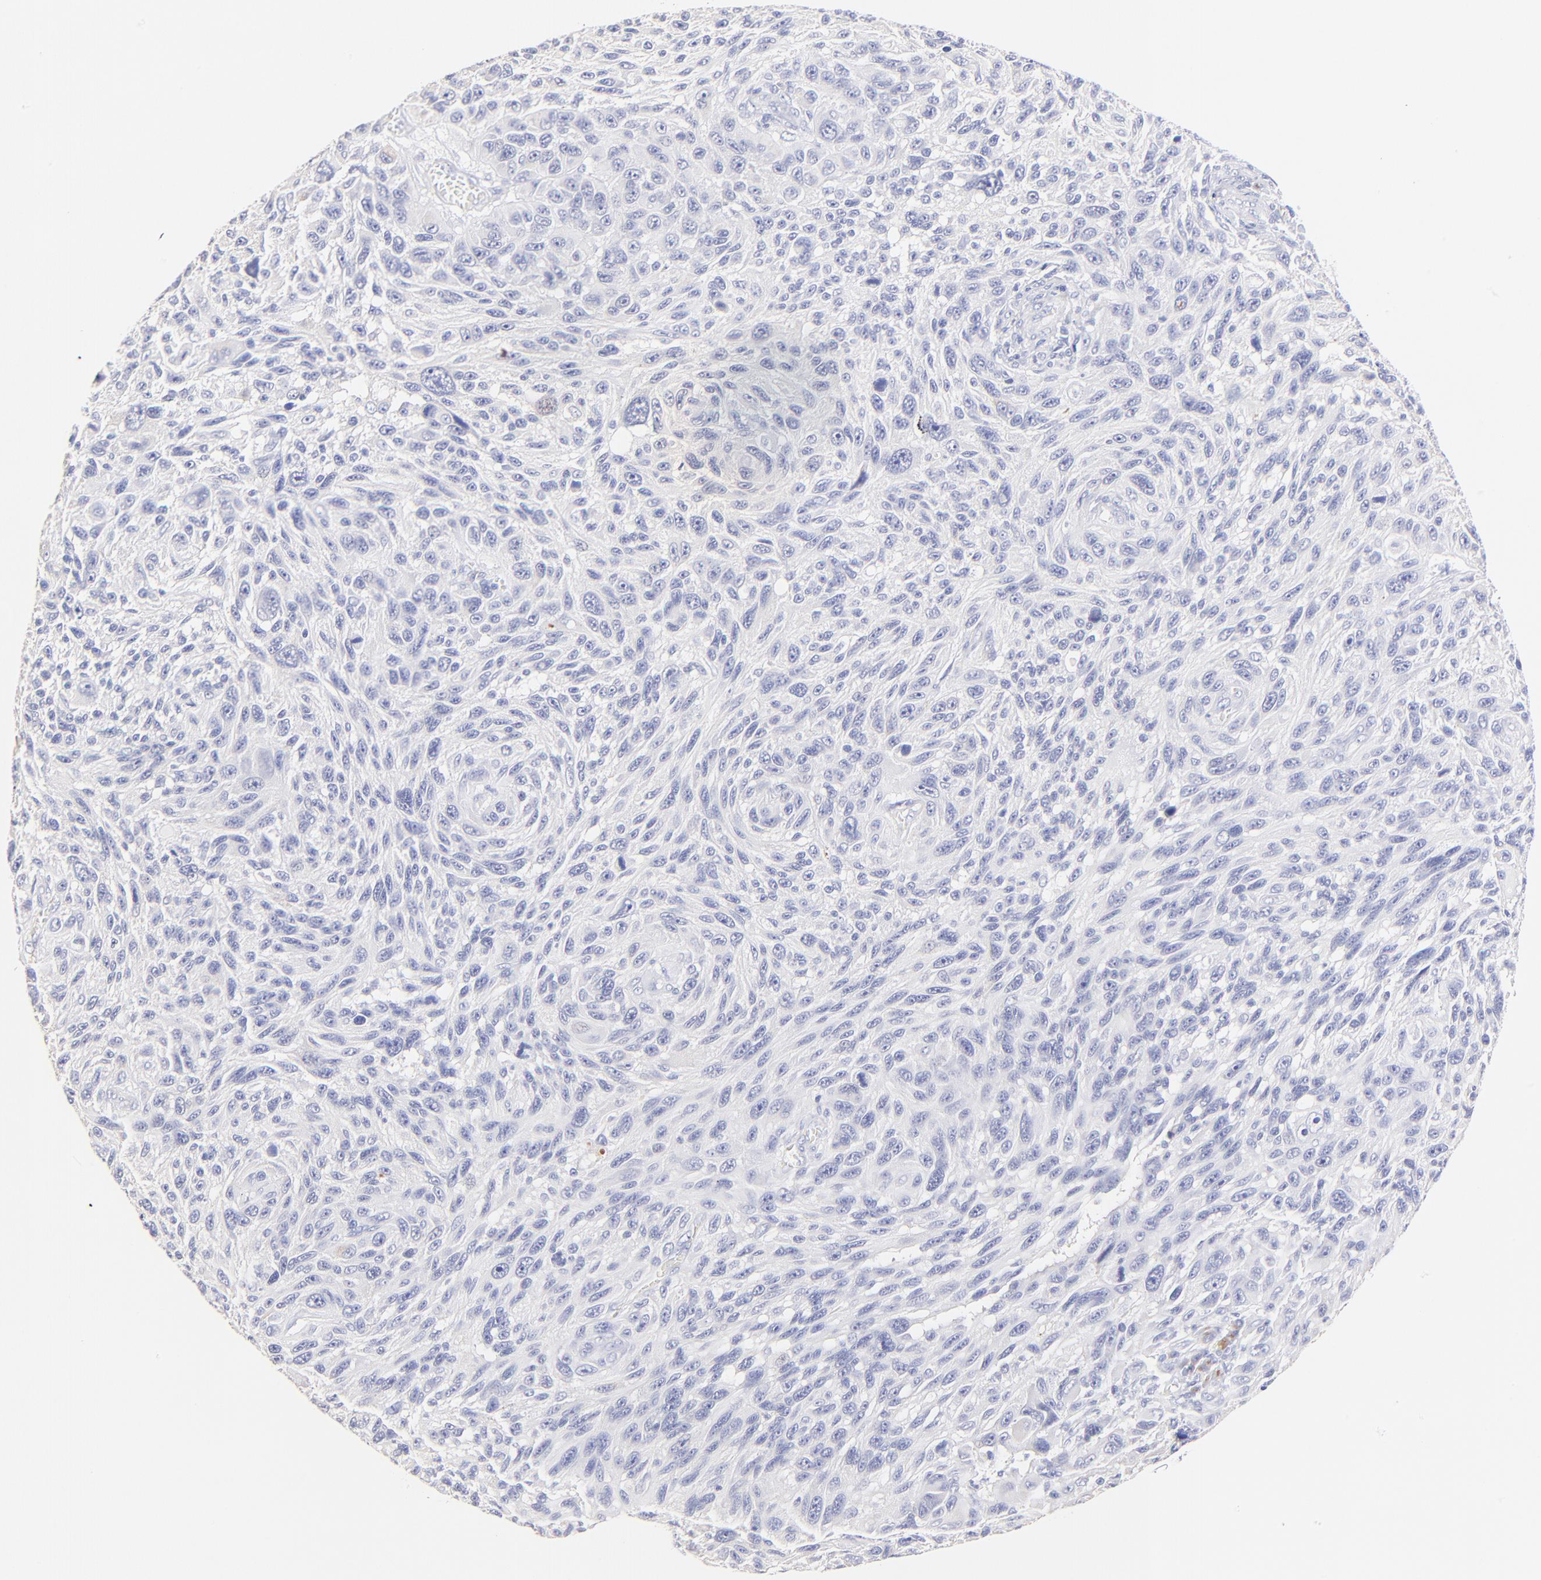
{"staining": {"intensity": "negative", "quantity": "none", "location": "none"}, "tissue": "melanoma", "cell_type": "Tumor cells", "image_type": "cancer", "snomed": [{"axis": "morphology", "description": "Malignant melanoma, NOS"}, {"axis": "topography", "description": "Skin"}], "caption": "IHC of human malignant melanoma shows no positivity in tumor cells.", "gene": "ASB9", "patient": {"sex": "male", "age": 53}}